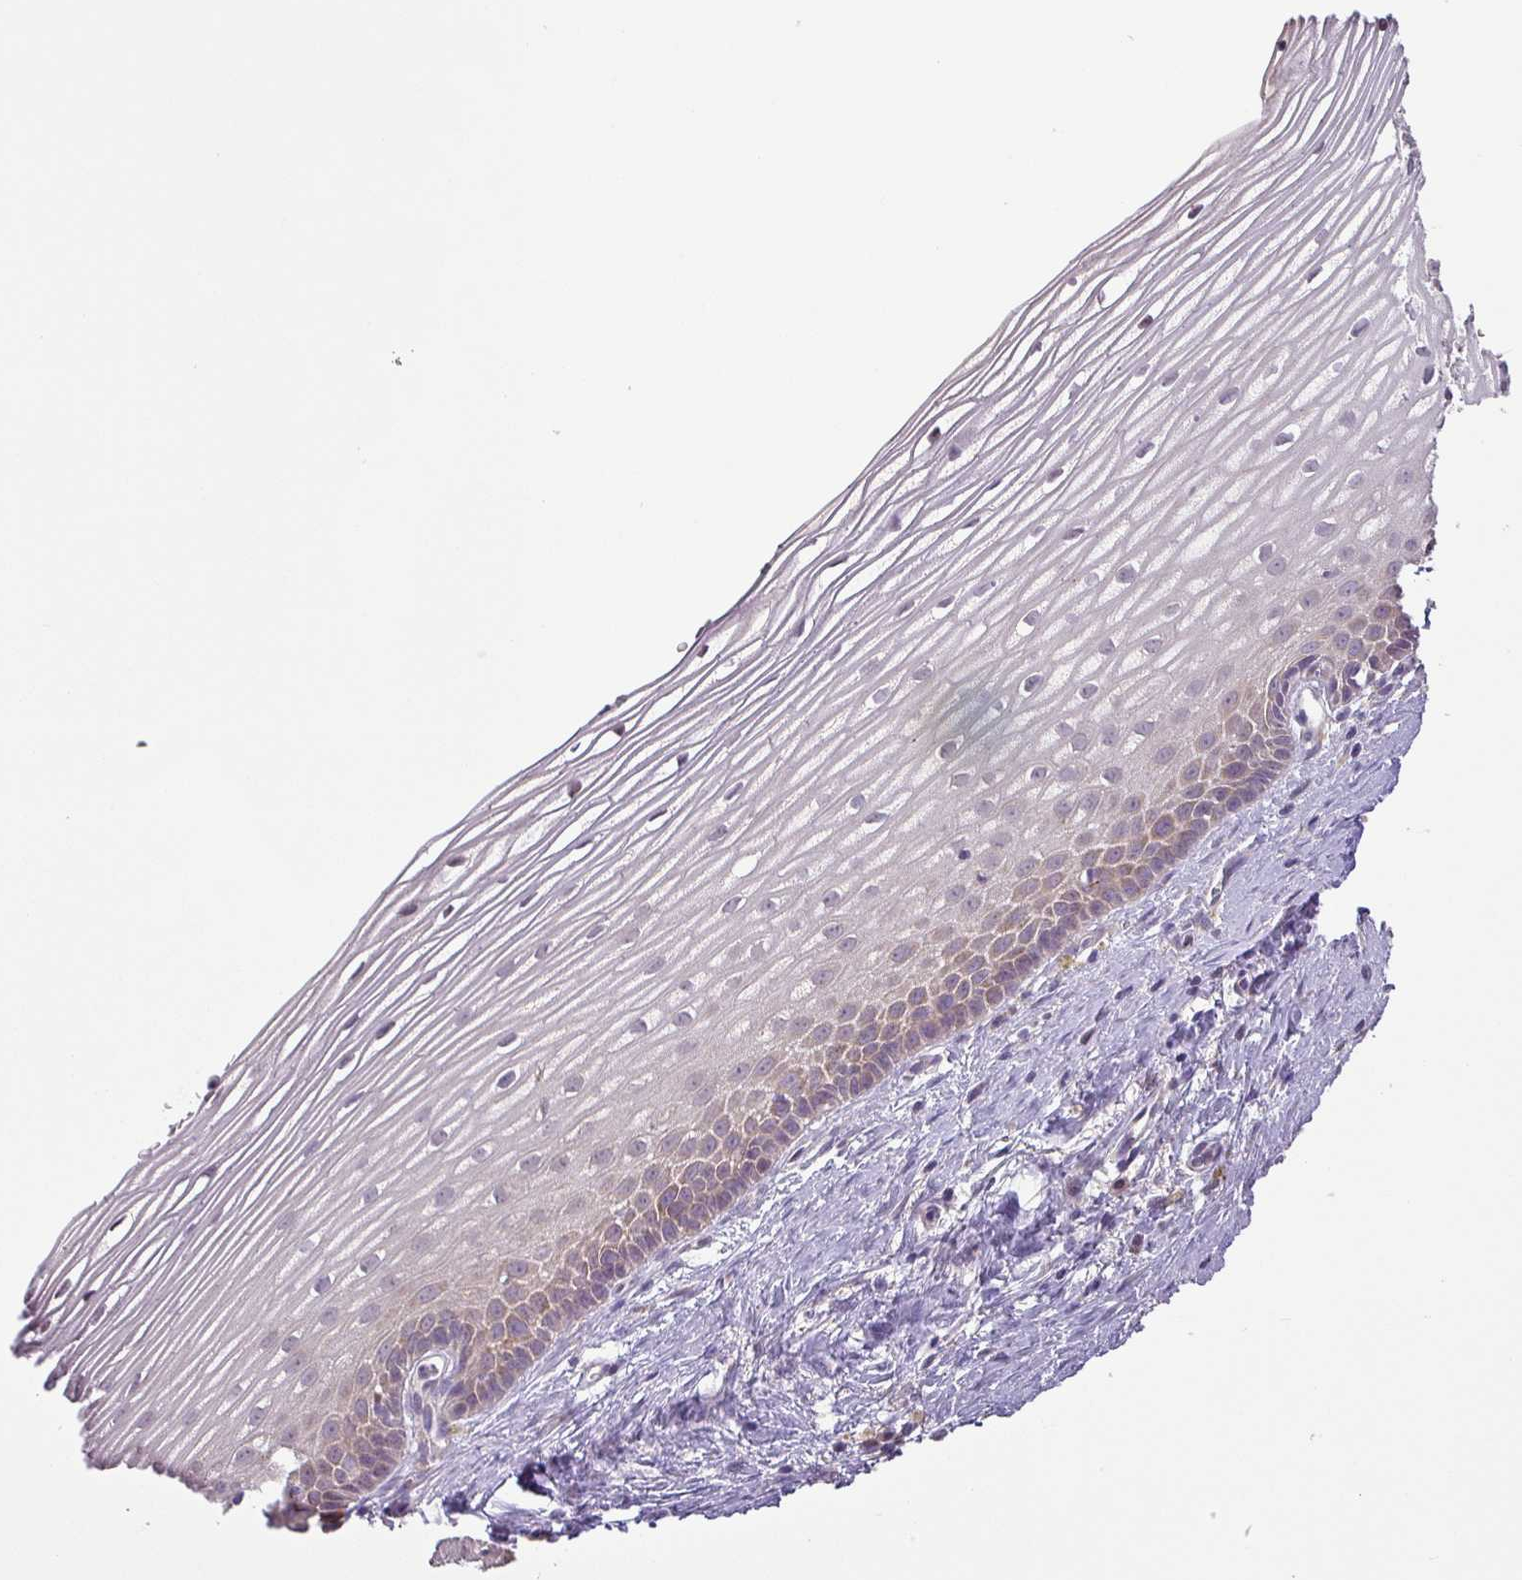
{"staining": {"intensity": "weak", "quantity": "25%-75%", "location": "cytoplasmic/membranous"}, "tissue": "cervix", "cell_type": "Glandular cells", "image_type": "normal", "snomed": [{"axis": "morphology", "description": "Normal tissue, NOS"}, {"axis": "topography", "description": "Cervix"}], "caption": "Cervix stained with DAB (3,3'-diaminobenzidine) immunohistochemistry (IHC) reveals low levels of weak cytoplasmic/membranous staining in approximately 25%-75% of glandular cells.", "gene": "GALNT12", "patient": {"sex": "female", "age": 47}}